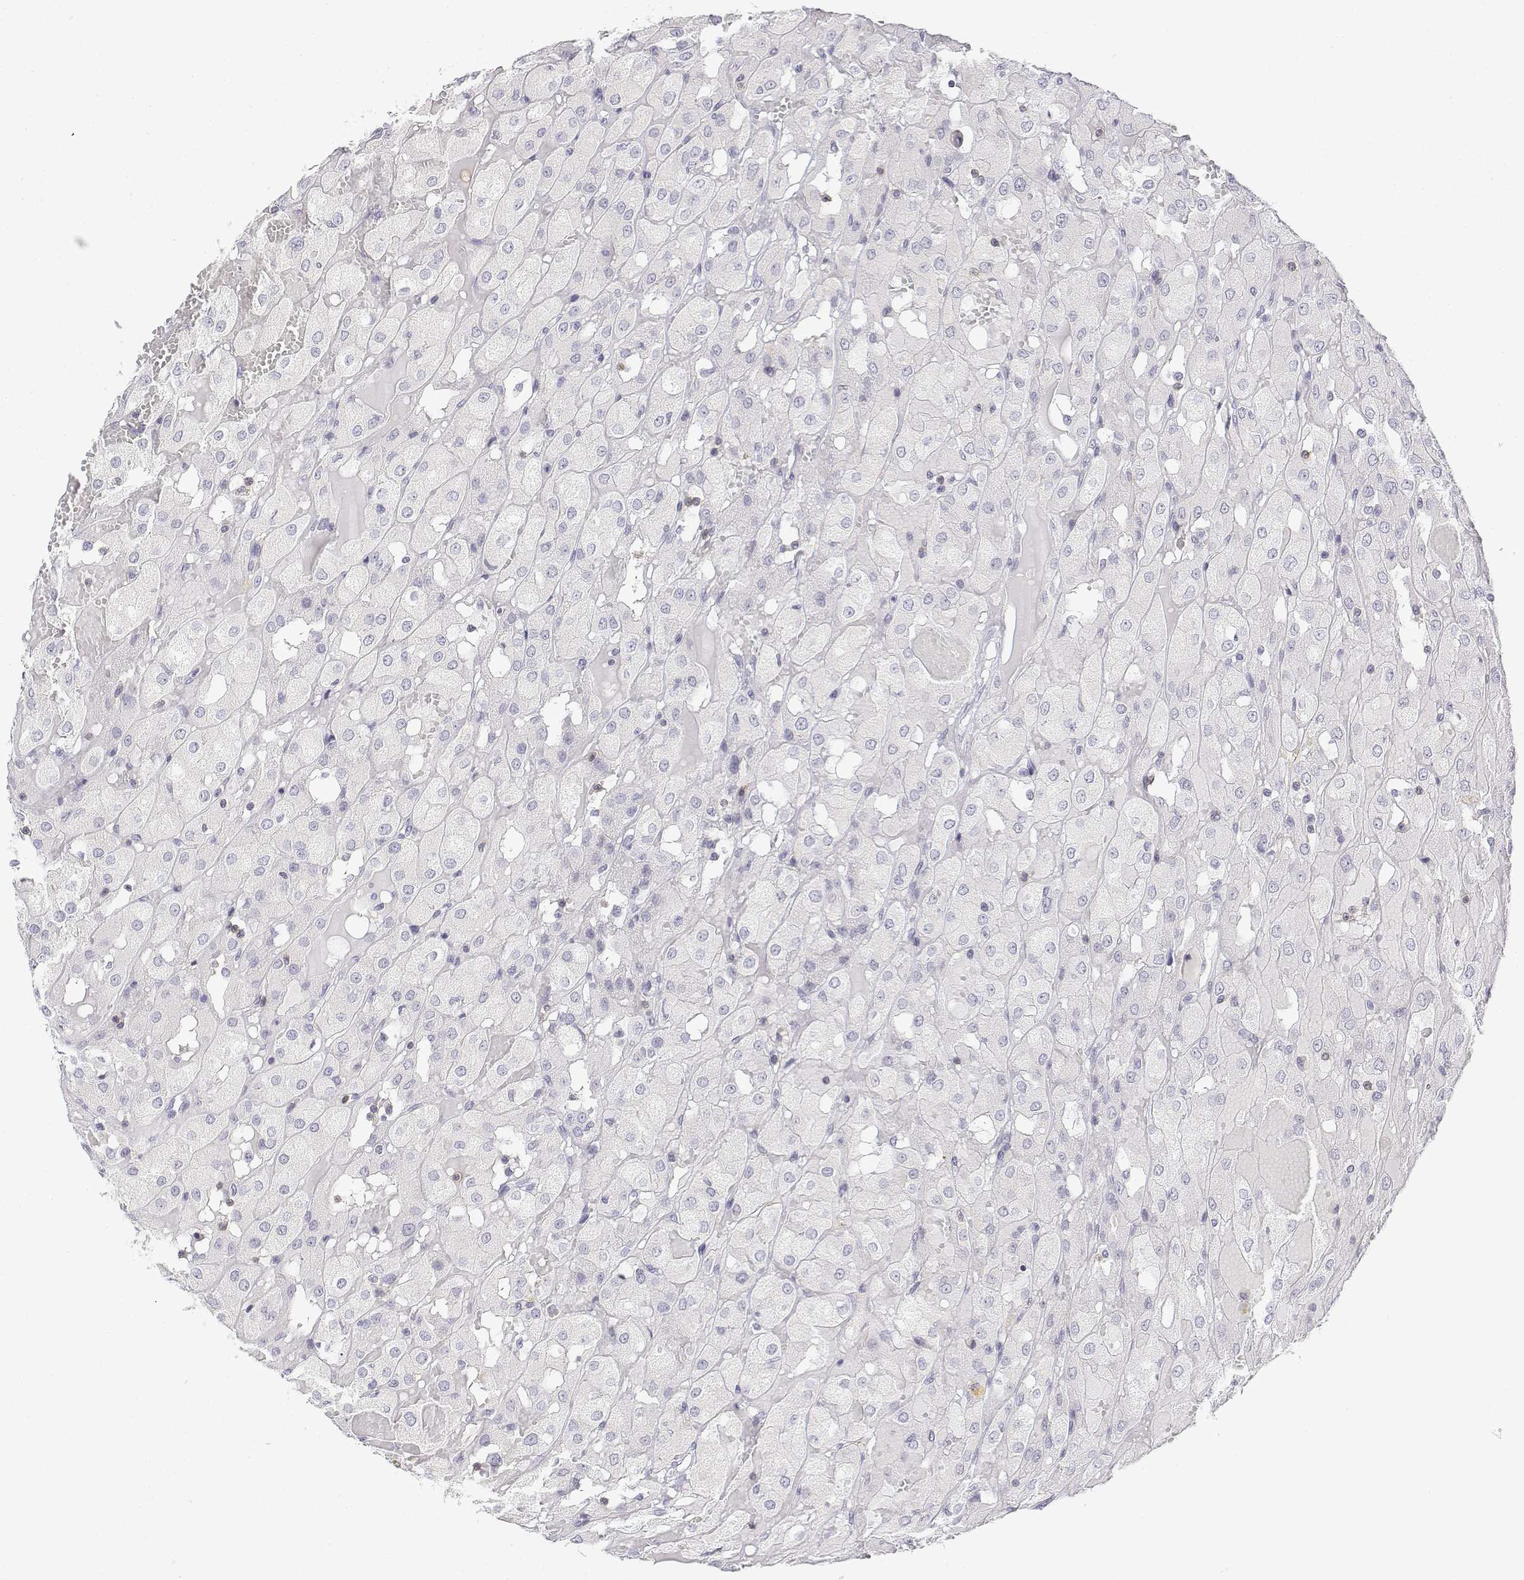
{"staining": {"intensity": "negative", "quantity": "none", "location": "none"}, "tissue": "renal cancer", "cell_type": "Tumor cells", "image_type": "cancer", "snomed": [{"axis": "morphology", "description": "Adenocarcinoma, NOS"}, {"axis": "topography", "description": "Kidney"}], "caption": "High power microscopy micrograph of an IHC photomicrograph of adenocarcinoma (renal), revealing no significant expression in tumor cells.", "gene": "CD3E", "patient": {"sex": "male", "age": 72}}